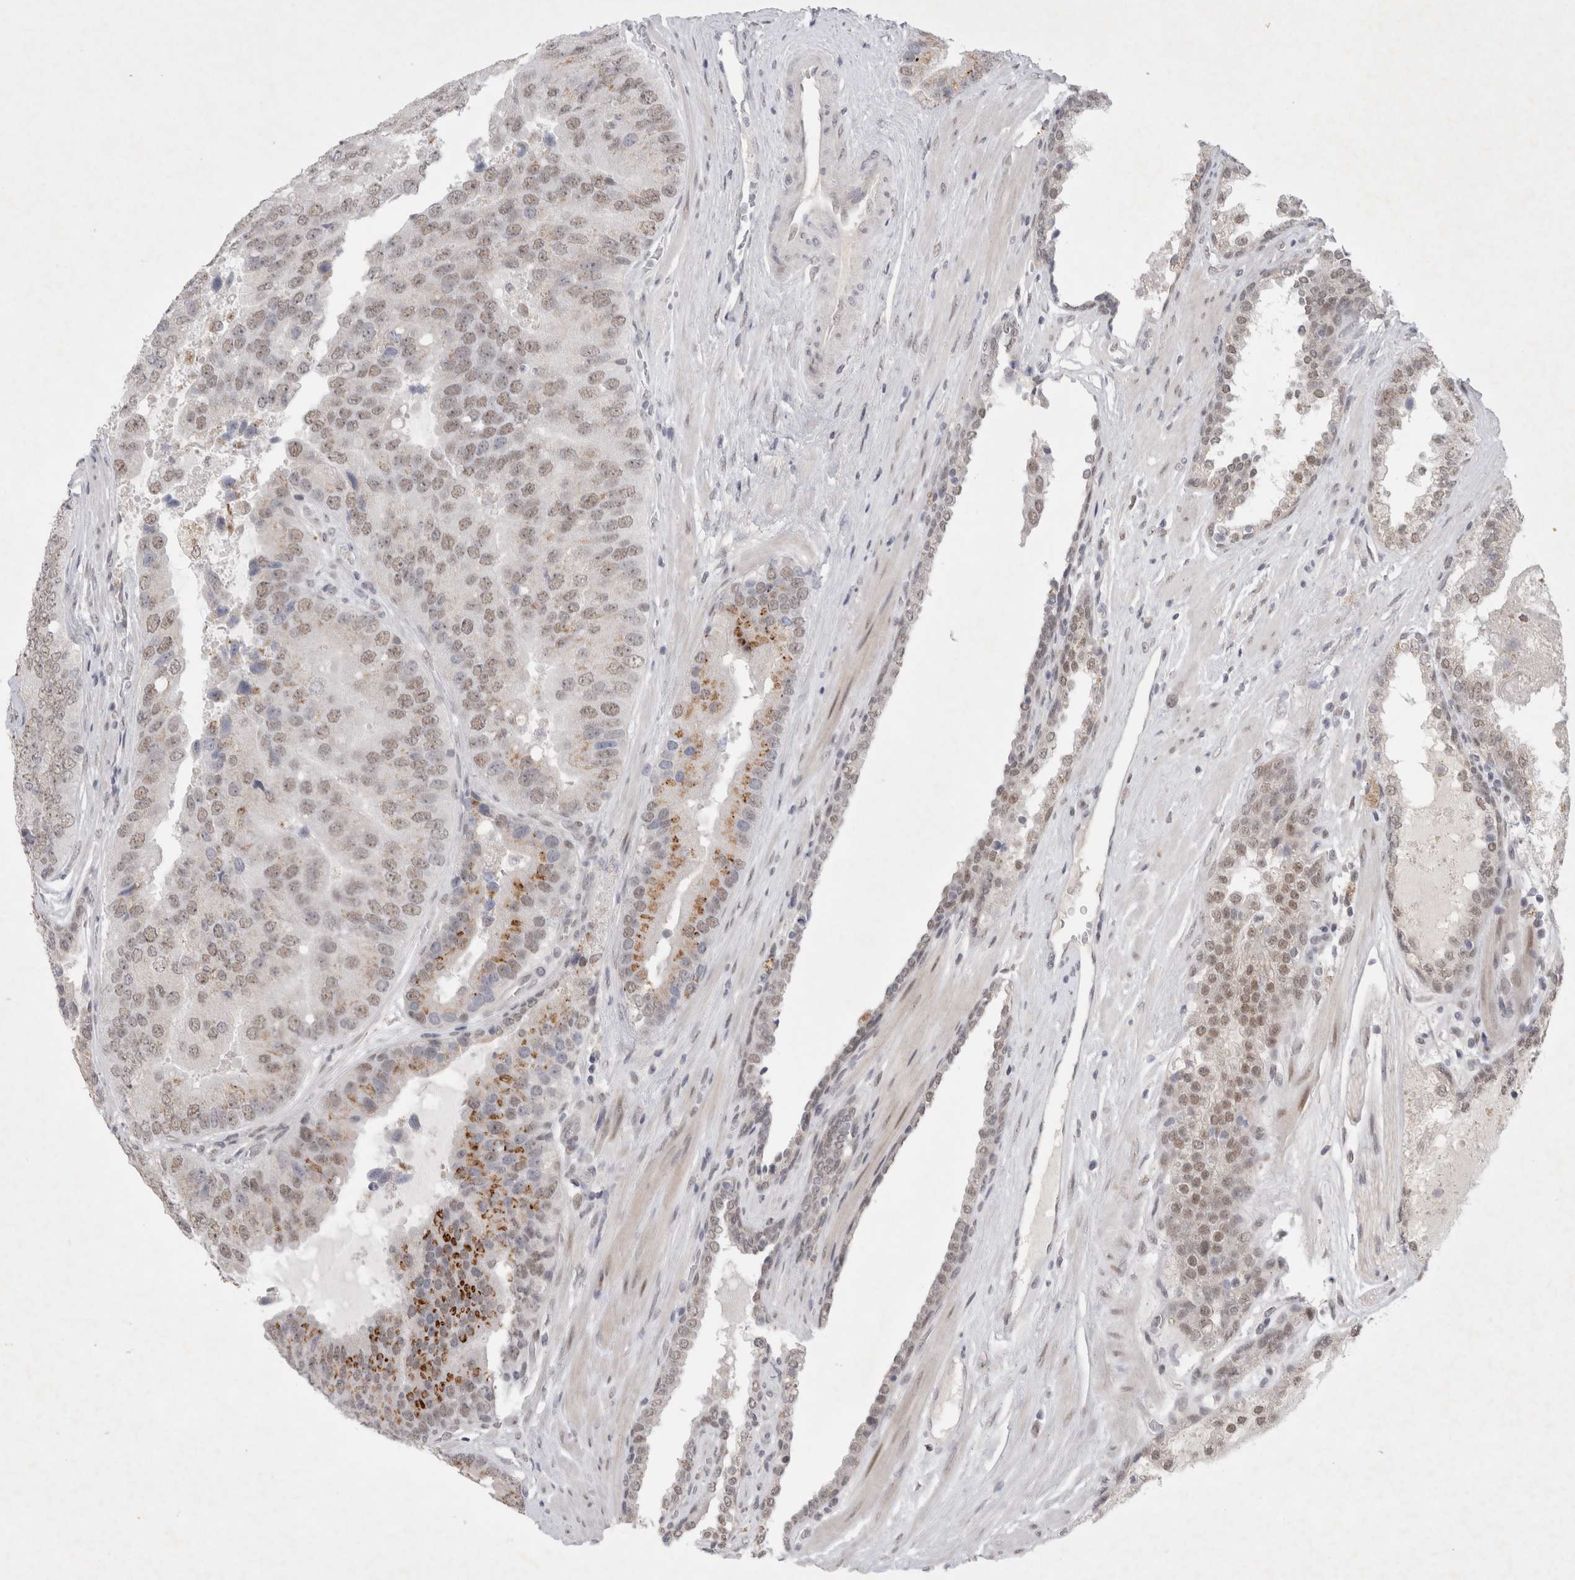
{"staining": {"intensity": "weak", "quantity": ">75%", "location": "cytoplasmic/membranous,nuclear"}, "tissue": "prostate cancer", "cell_type": "Tumor cells", "image_type": "cancer", "snomed": [{"axis": "morphology", "description": "Adenocarcinoma, High grade"}, {"axis": "topography", "description": "Prostate"}], "caption": "A brown stain highlights weak cytoplasmic/membranous and nuclear expression of a protein in high-grade adenocarcinoma (prostate) tumor cells. The protein is shown in brown color, while the nuclei are stained blue.", "gene": "RECQL4", "patient": {"sex": "male", "age": 70}}